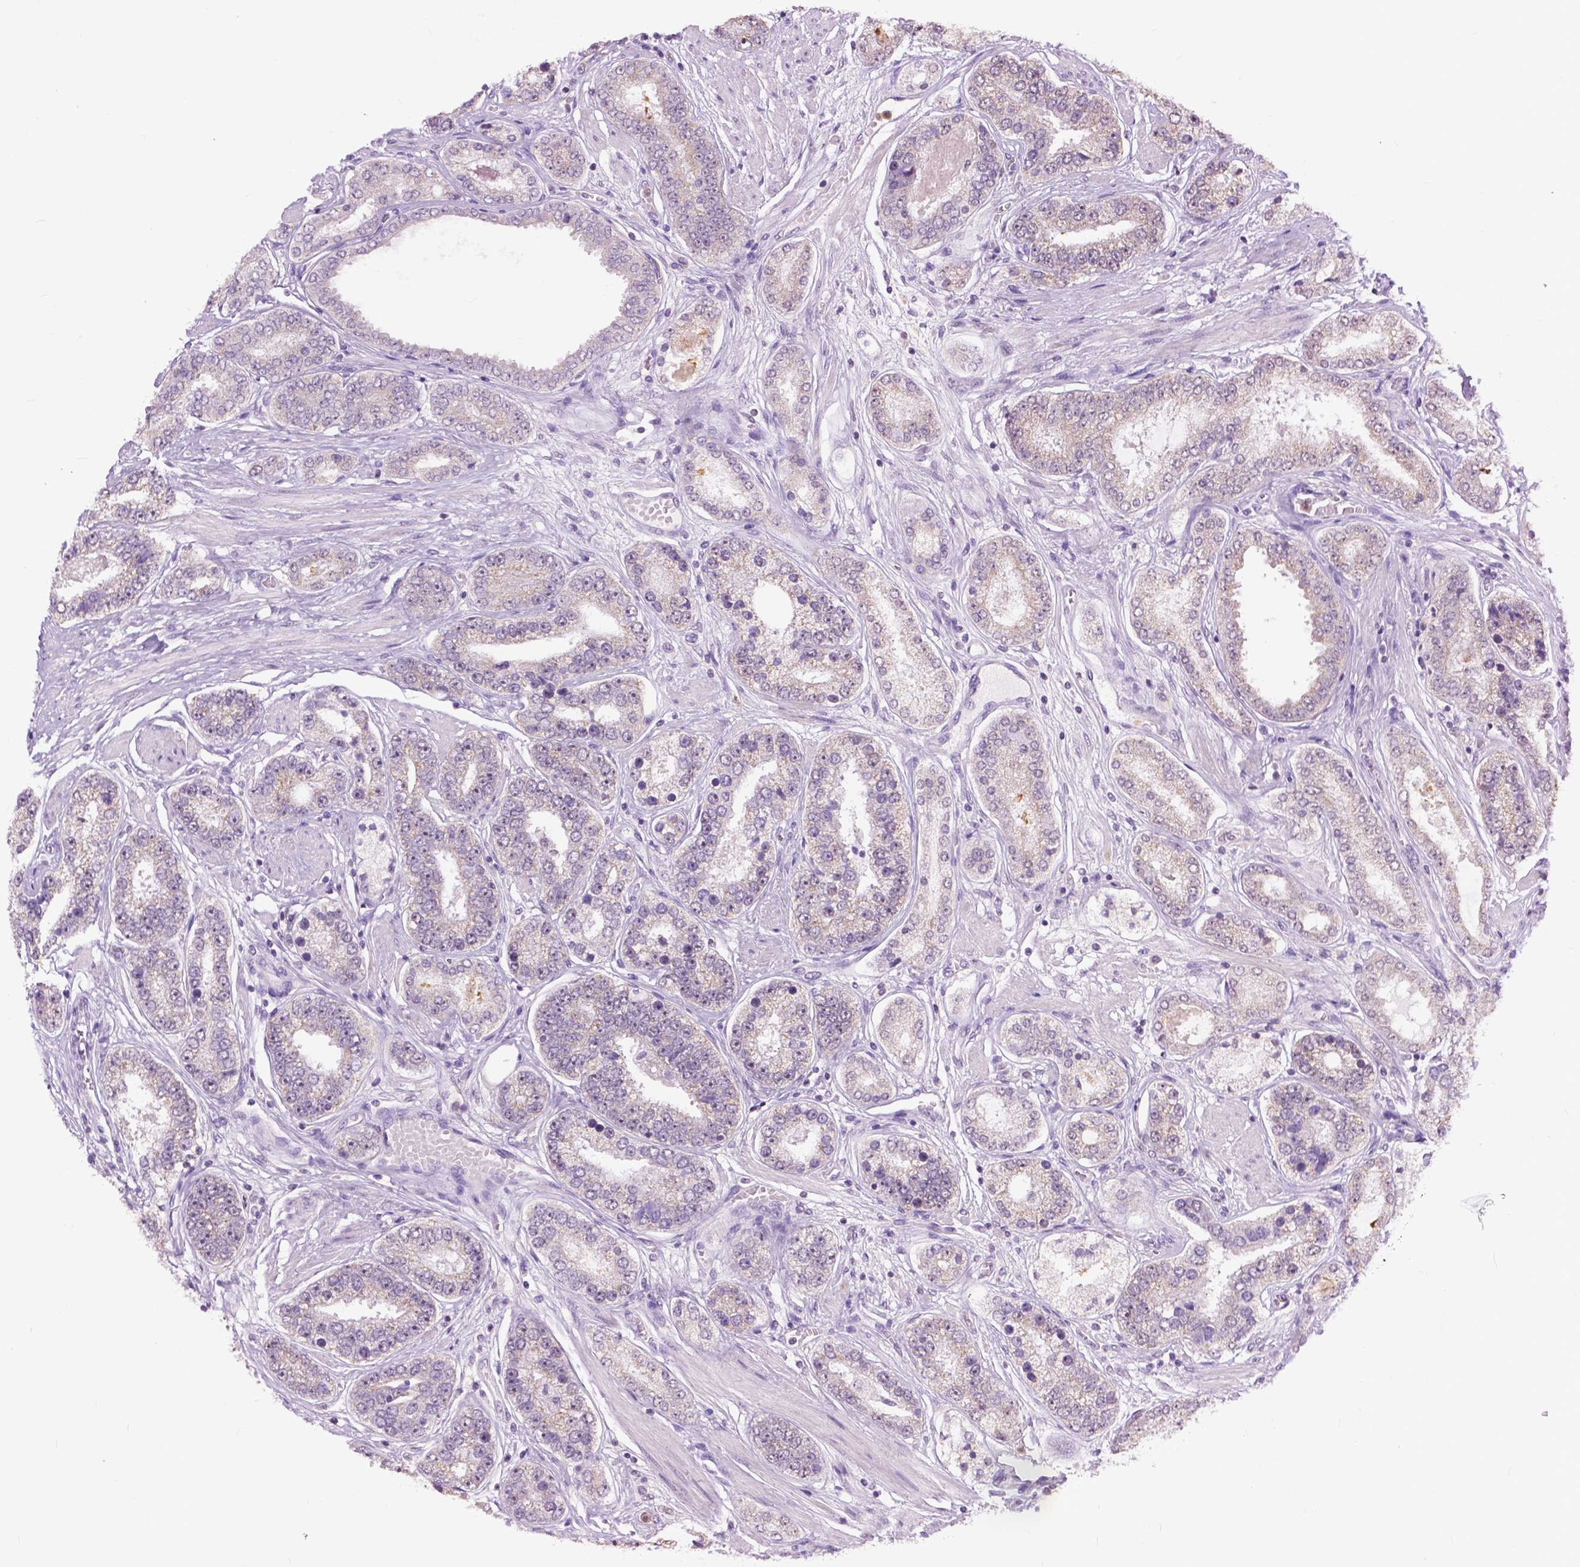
{"staining": {"intensity": "negative", "quantity": "none", "location": "none"}, "tissue": "prostate cancer", "cell_type": "Tumor cells", "image_type": "cancer", "snomed": [{"axis": "morphology", "description": "Adenocarcinoma, High grade"}, {"axis": "topography", "description": "Prostate"}], "caption": "Tumor cells show no significant staining in prostate adenocarcinoma (high-grade). (DAB (3,3'-diaminobenzidine) IHC, high magnification).", "gene": "TTC9B", "patient": {"sex": "male", "age": 63}}